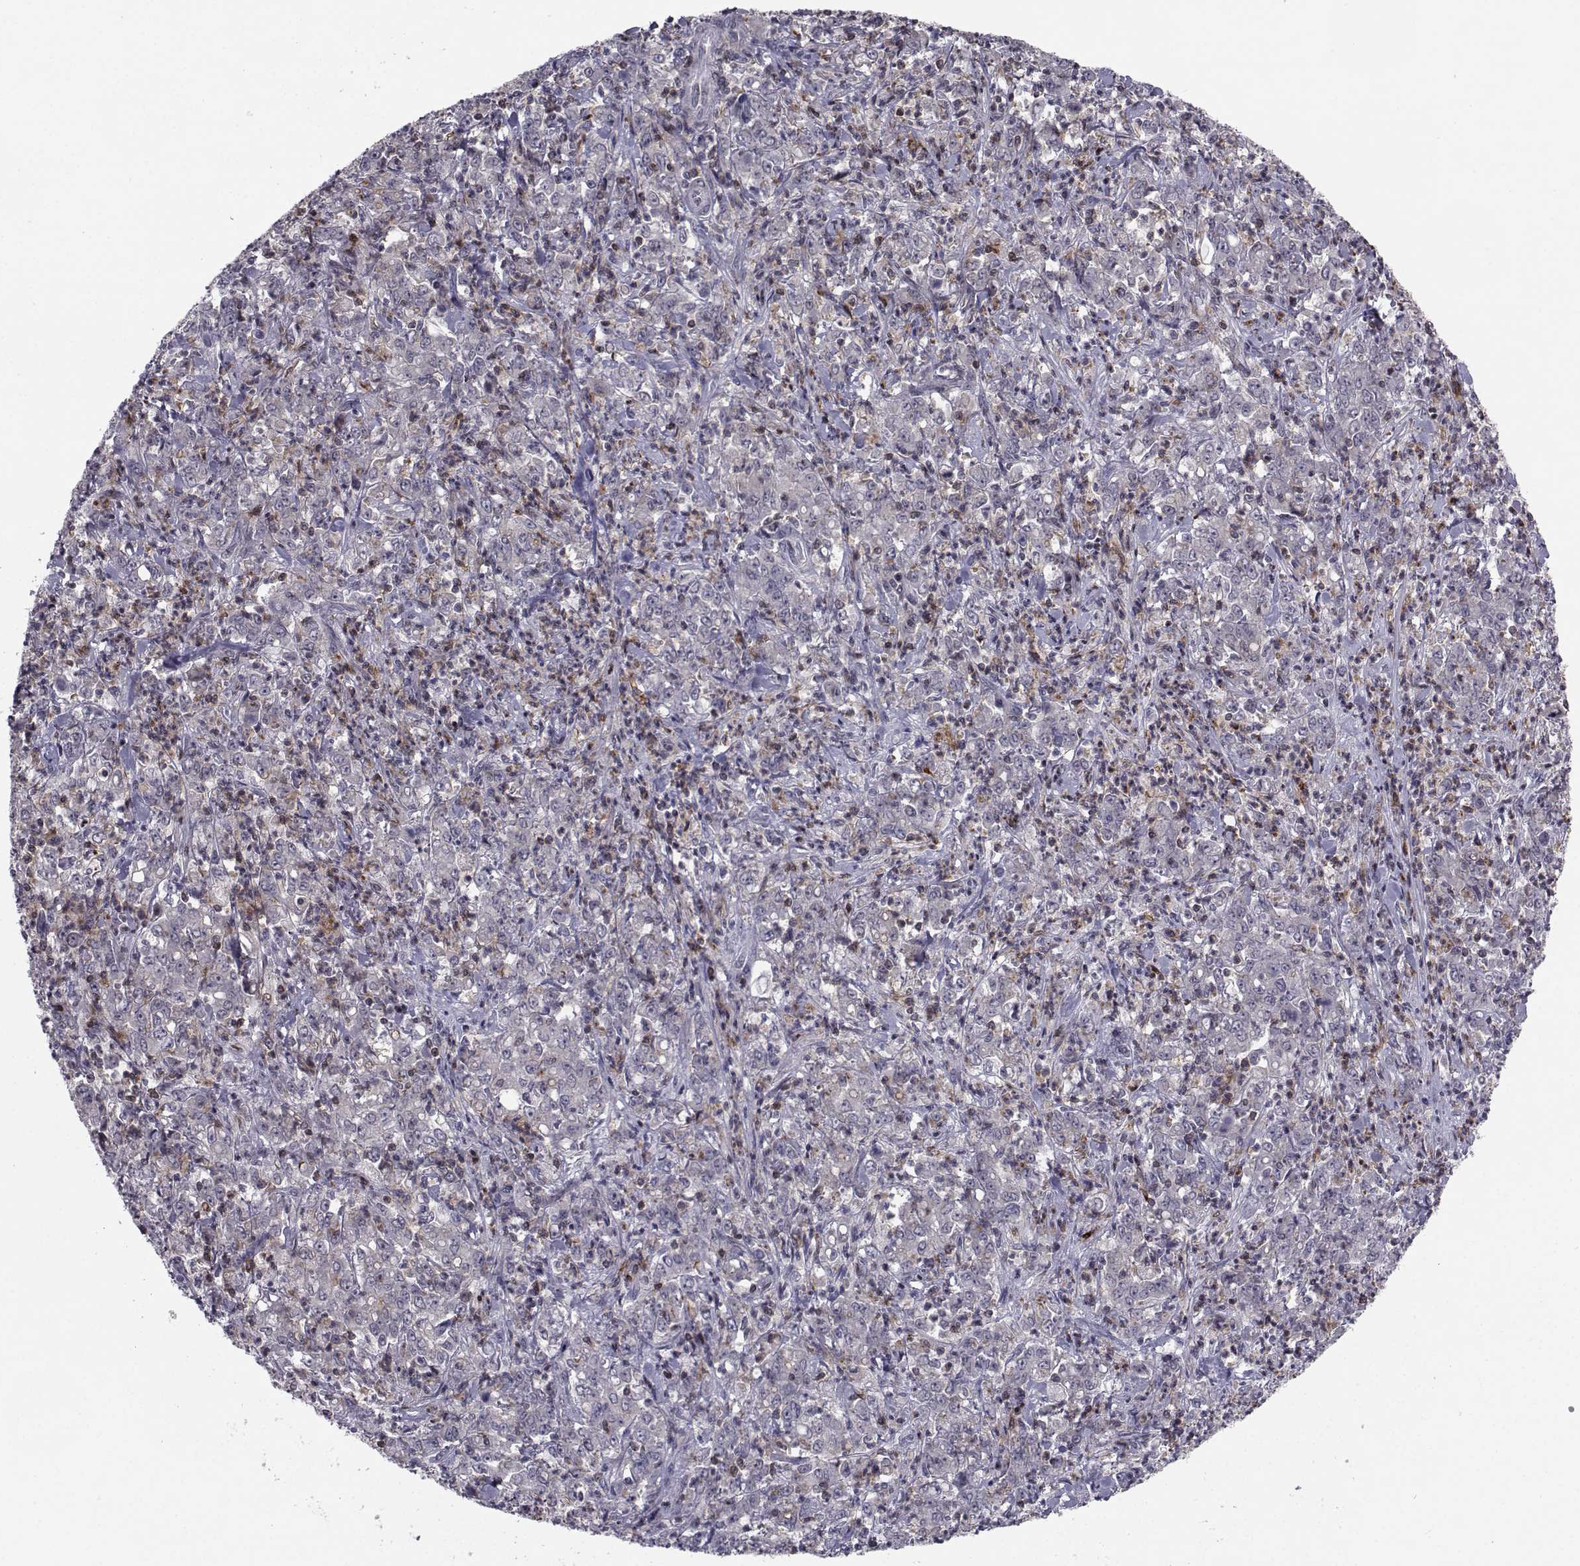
{"staining": {"intensity": "negative", "quantity": "none", "location": "none"}, "tissue": "stomach cancer", "cell_type": "Tumor cells", "image_type": "cancer", "snomed": [{"axis": "morphology", "description": "Adenocarcinoma, NOS"}, {"axis": "topography", "description": "Stomach, lower"}], "caption": "A micrograph of human stomach cancer (adenocarcinoma) is negative for staining in tumor cells.", "gene": "PCP4L1", "patient": {"sex": "female", "age": 71}}